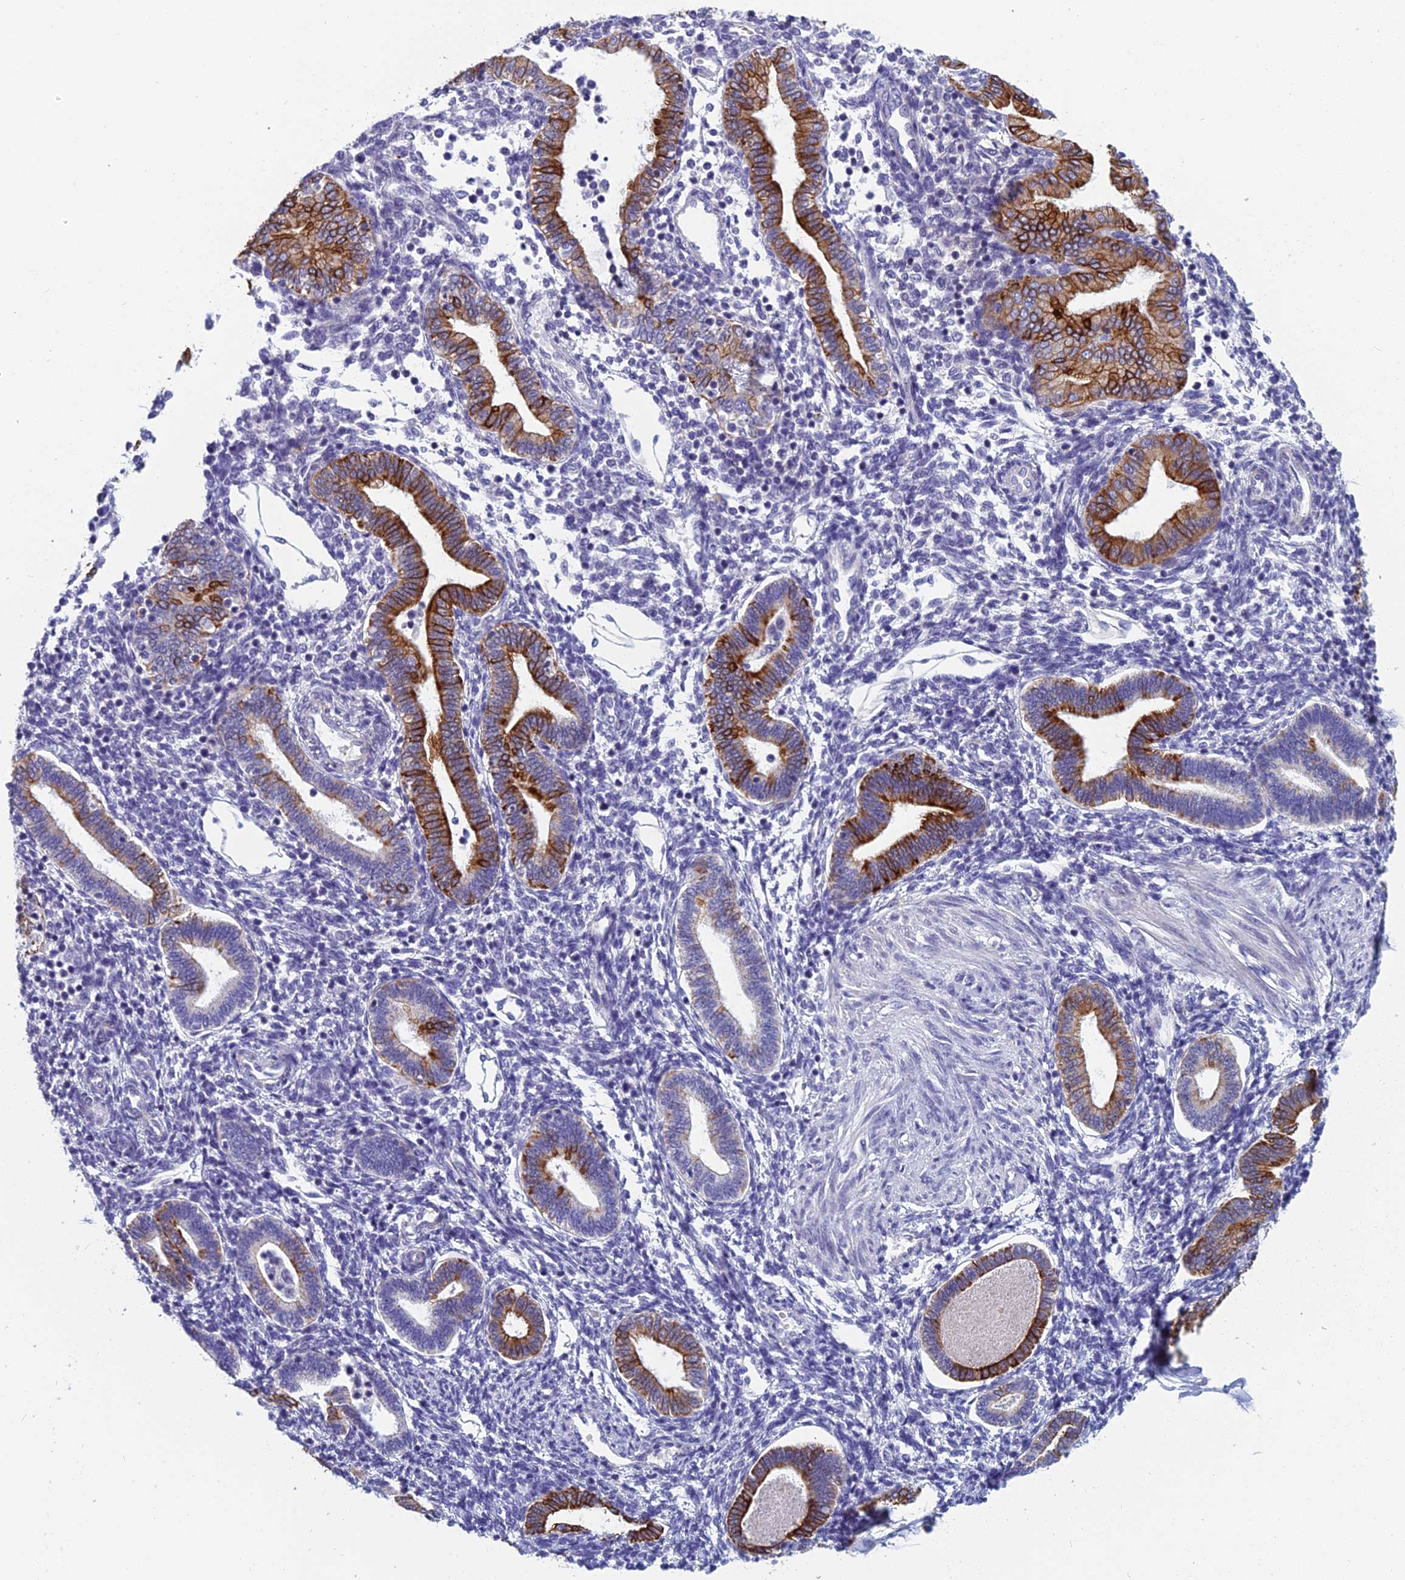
{"staining": {"intensity": "negative", "quantity": "none", "location": "none"}, "tissue": "endometrium", "cell_type": "Cells in endometrial stroma", "image_type": "normal", "snomed": [{"axis": "morphology", "description": "Normal tissue, NOS"}, {"axis": "topography", "description": "Endometrium"}], "caption": "DAB immunohistochemical staining of normal human endometrium shows no significant staining in cells in endometrial stroma.", "gene": "RBM41", "patient": {"sex": "female", "age": 53}}